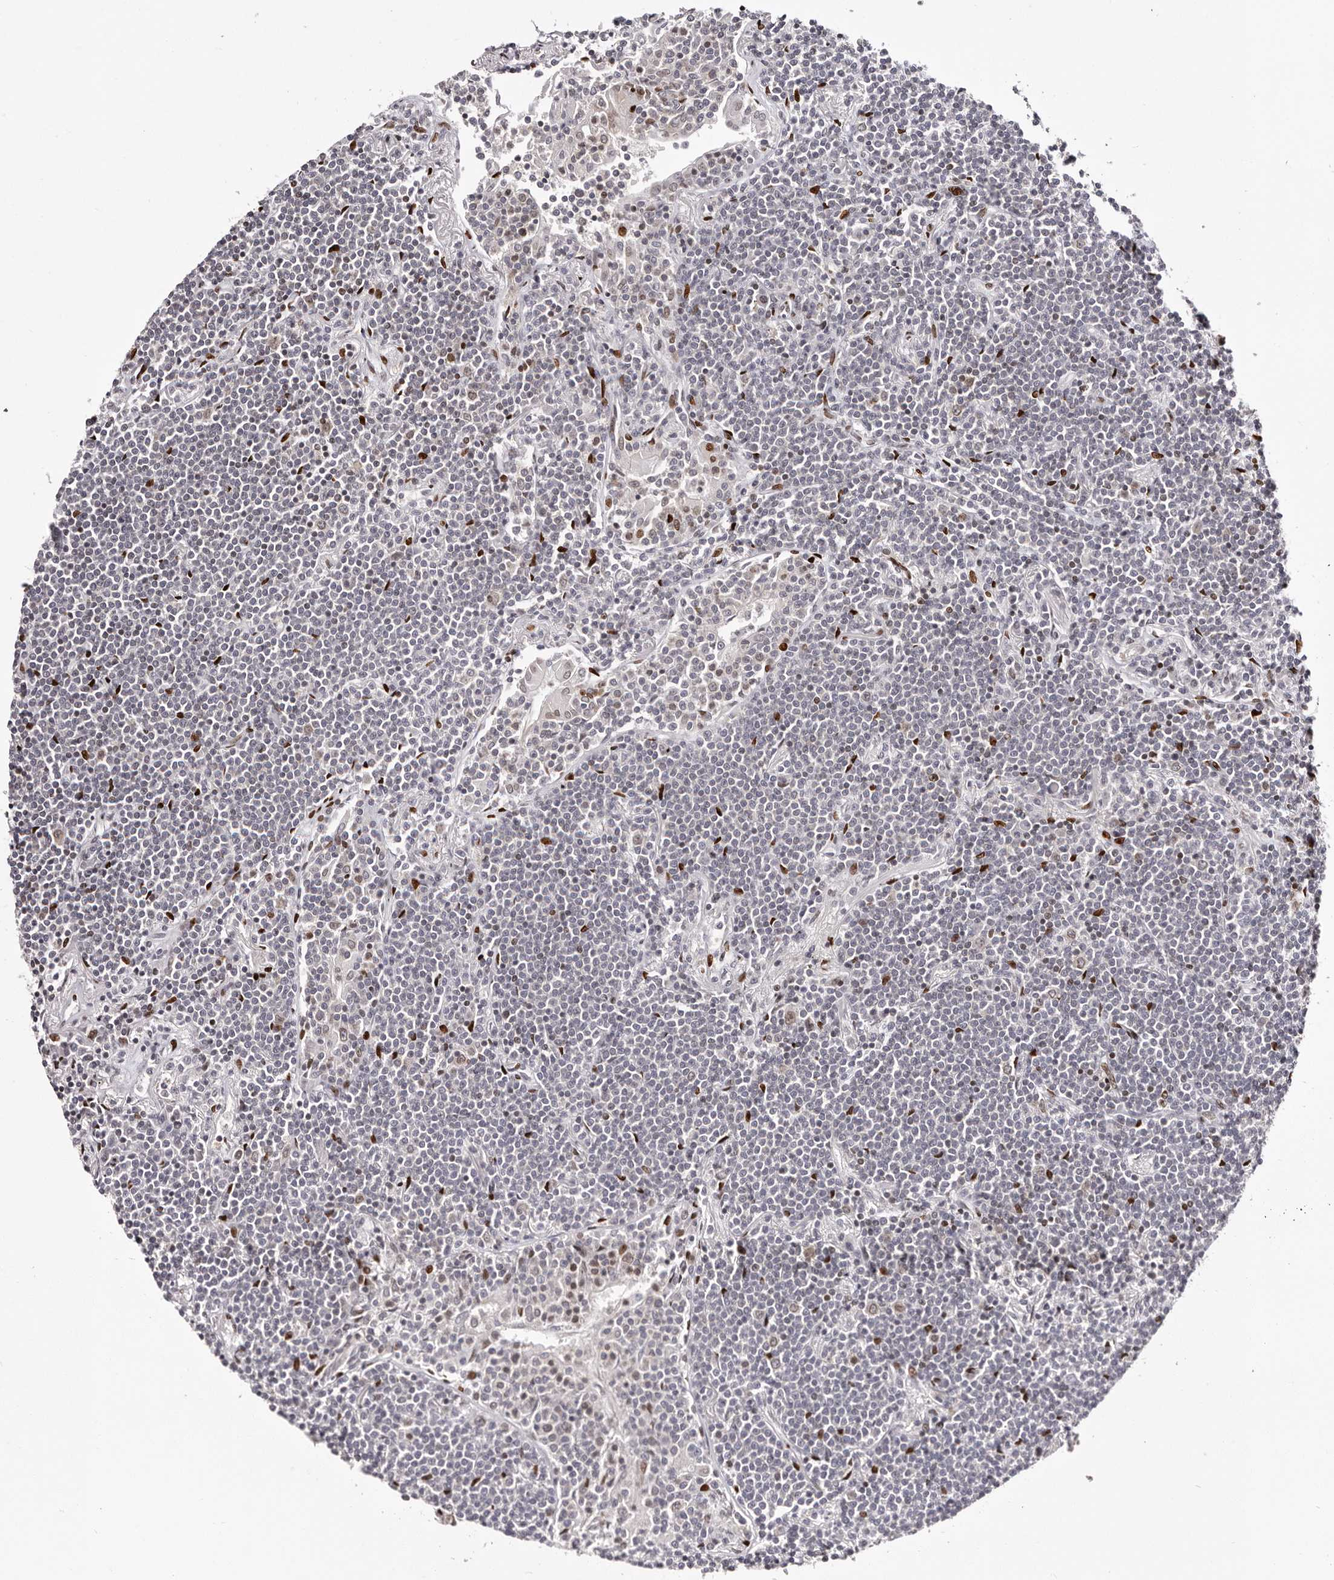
{"staining": {"intensity": "negative", "quantity": "none", "location": "none"}, "tissue": "lymphoma", "cell_type": "Tumor cells", "image_type": "cancer", "snomed": [{"axis": "morphology", "description": "Malignant lymphoma, non-Hodgkin's type, Low grade"}, {"axis": "topography", "description": "Lung"}], "caption": "Human lymphoma stained for a protein using immunohistochemistry displays no expression in tumor cells.", "gene": "NUP153", "patient": {"sex": "female", "age": 71}}